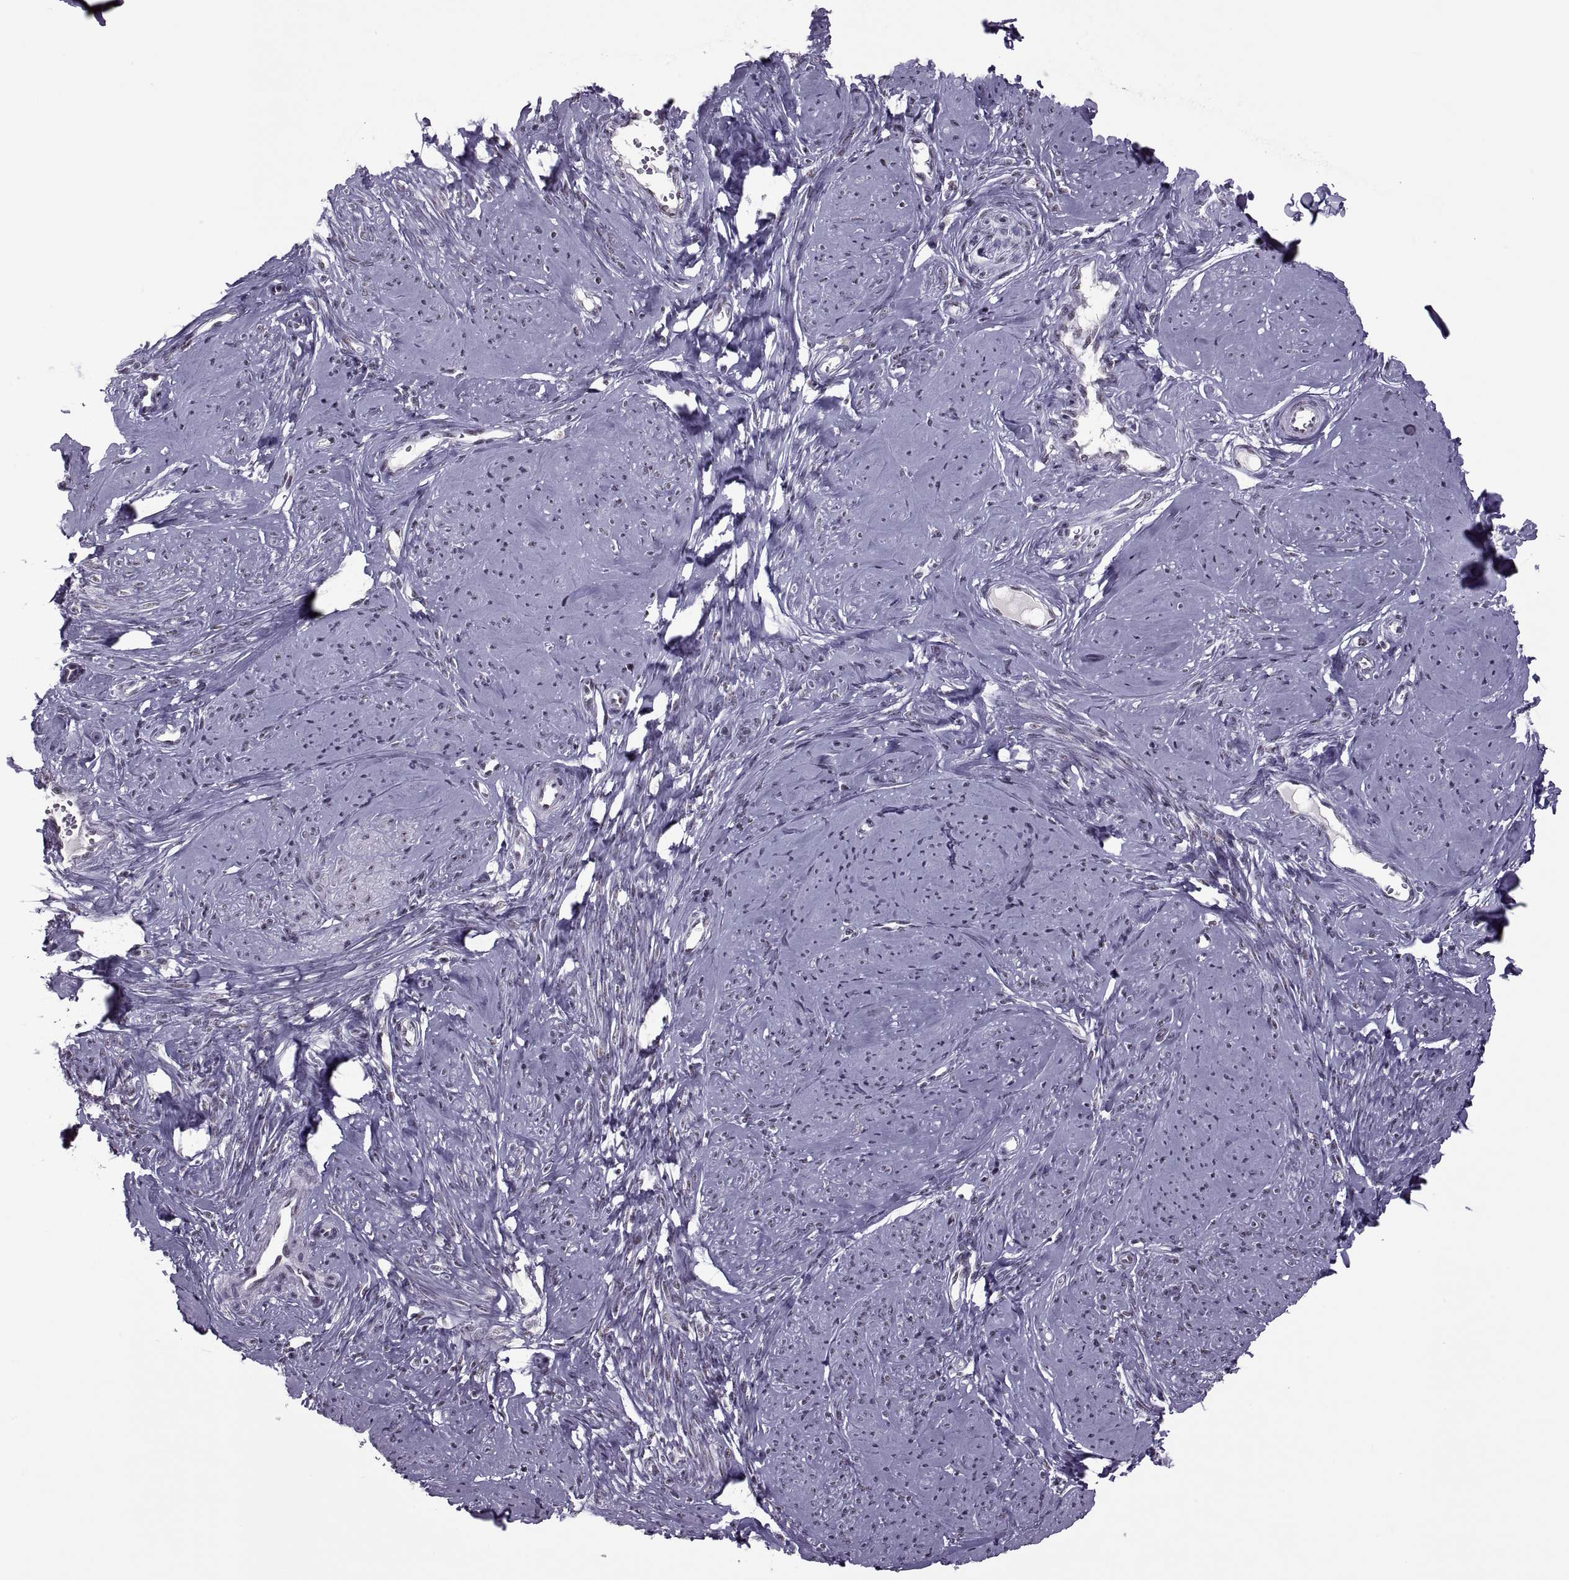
{"staining": {"intensity": "weak", "quantity": "25%-75%", "location": "nuclear"}, "tissue": "smooth muscle", "cell_type": "Smooth muscle cells", "image_type": "normal", "snomed": [{"axis": "morphology", "description": "Normal tissue, NOS"}, {"axis": "topography", "description": "Smooth muscle"}], "caption": "IHC (DAB (3,3'-diaminobenzidine)) staining of benign human smooth muscle reveals weak nuclear protein positivity in approximately 25%-75% of smooth muscle cells.", "gene": "MAGEA4", "patient": {"sex": "female", "age": 48}}